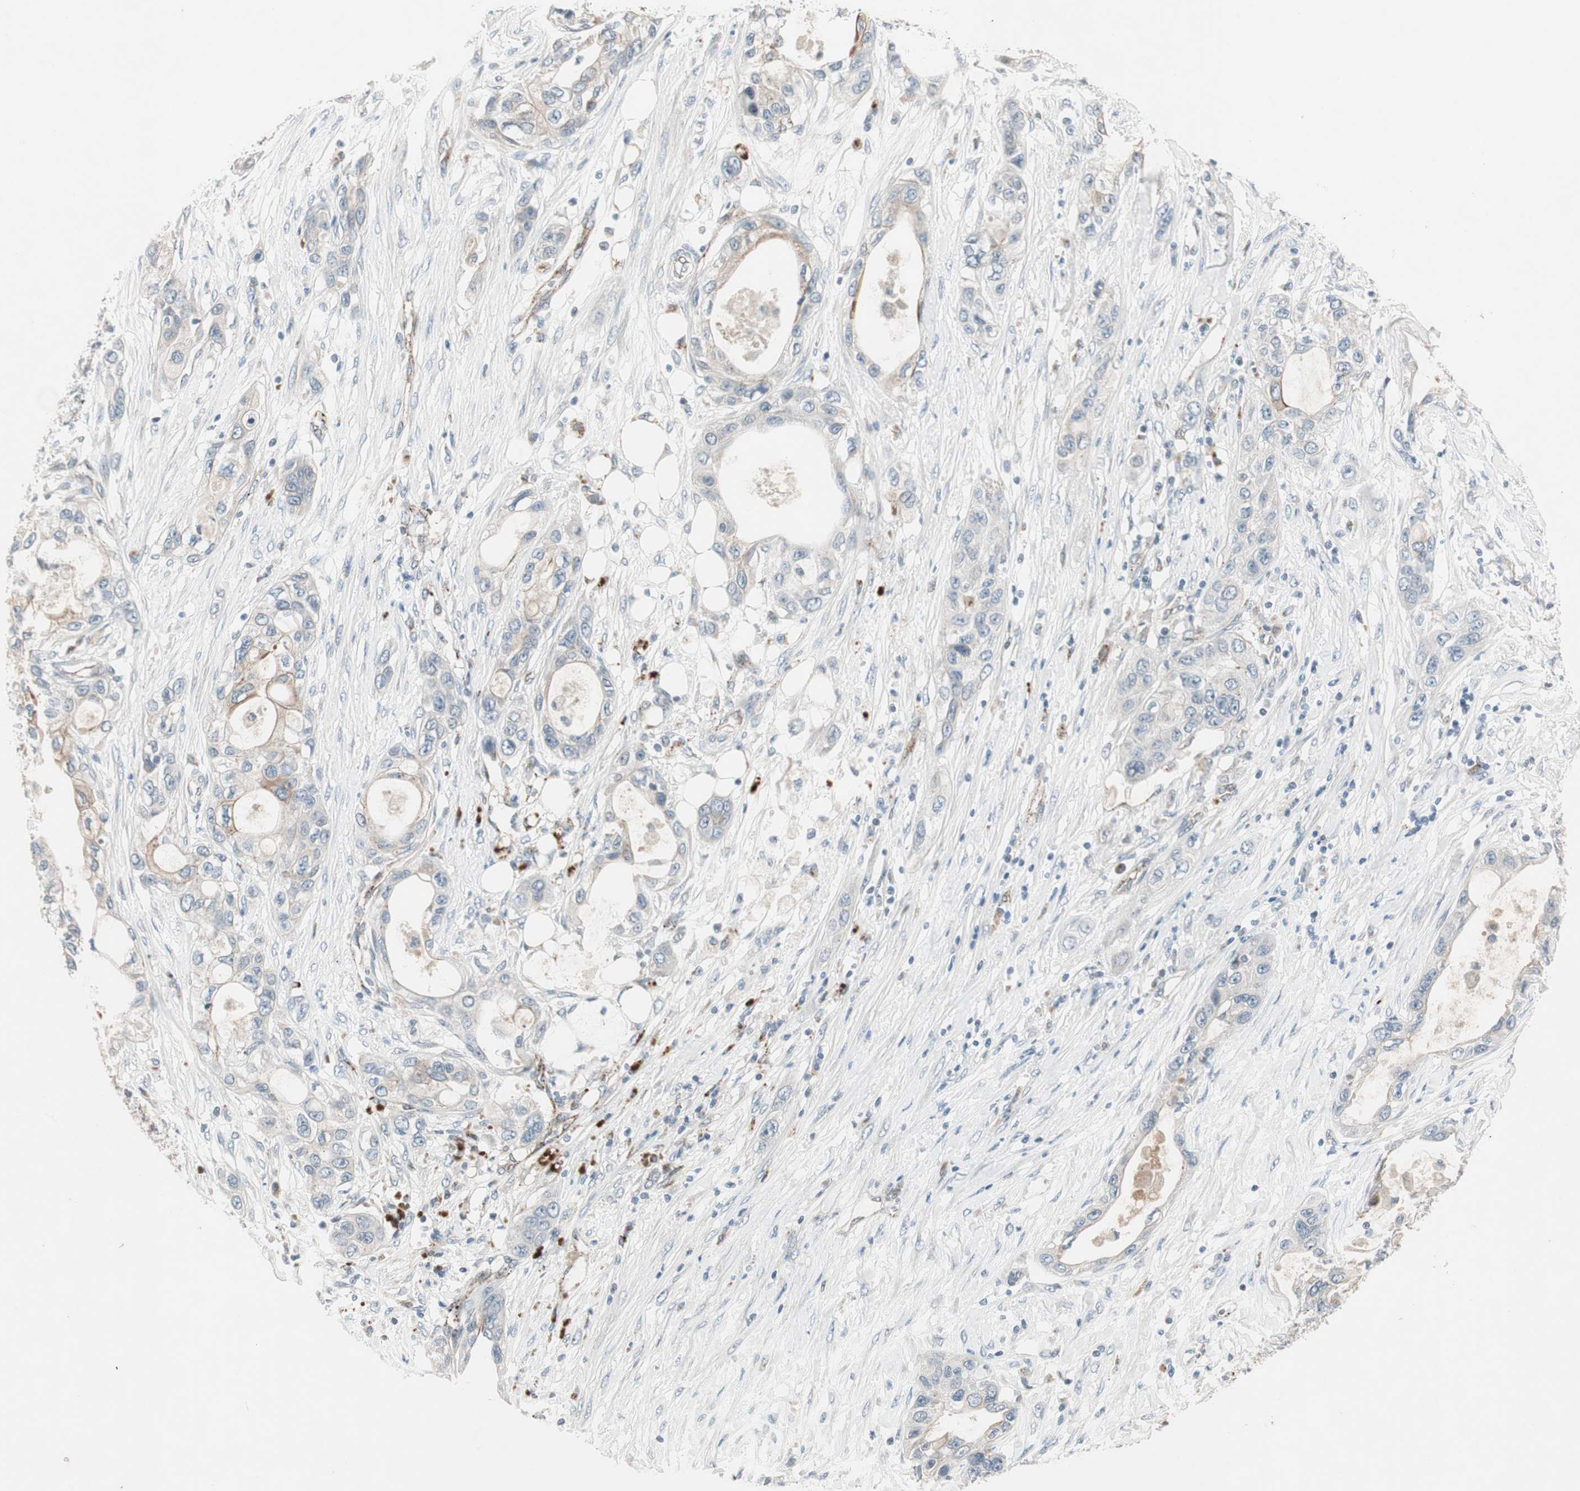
{"staining": {"intensity": "weak", "quantity": "25%-75%", "location": "cytoplasmic/membranous"}, "tissue": "pancreatic cancer", "cell_type": "Tumor cells", "image_type": "cancer", "snomed": [{"axis": "morphology", "description": "Adenocarcinoma, NOS"}, {"axis": "topography", "description": "Pancreas"}], "caption": "A brown stain shows weak cytoplasmic/membranous expression of a protein in human pancreatic cancer (adenocarcinoma) tumor cells.", "gene": "FGFR4", "patient": {"sex": "female", "age": 70}}